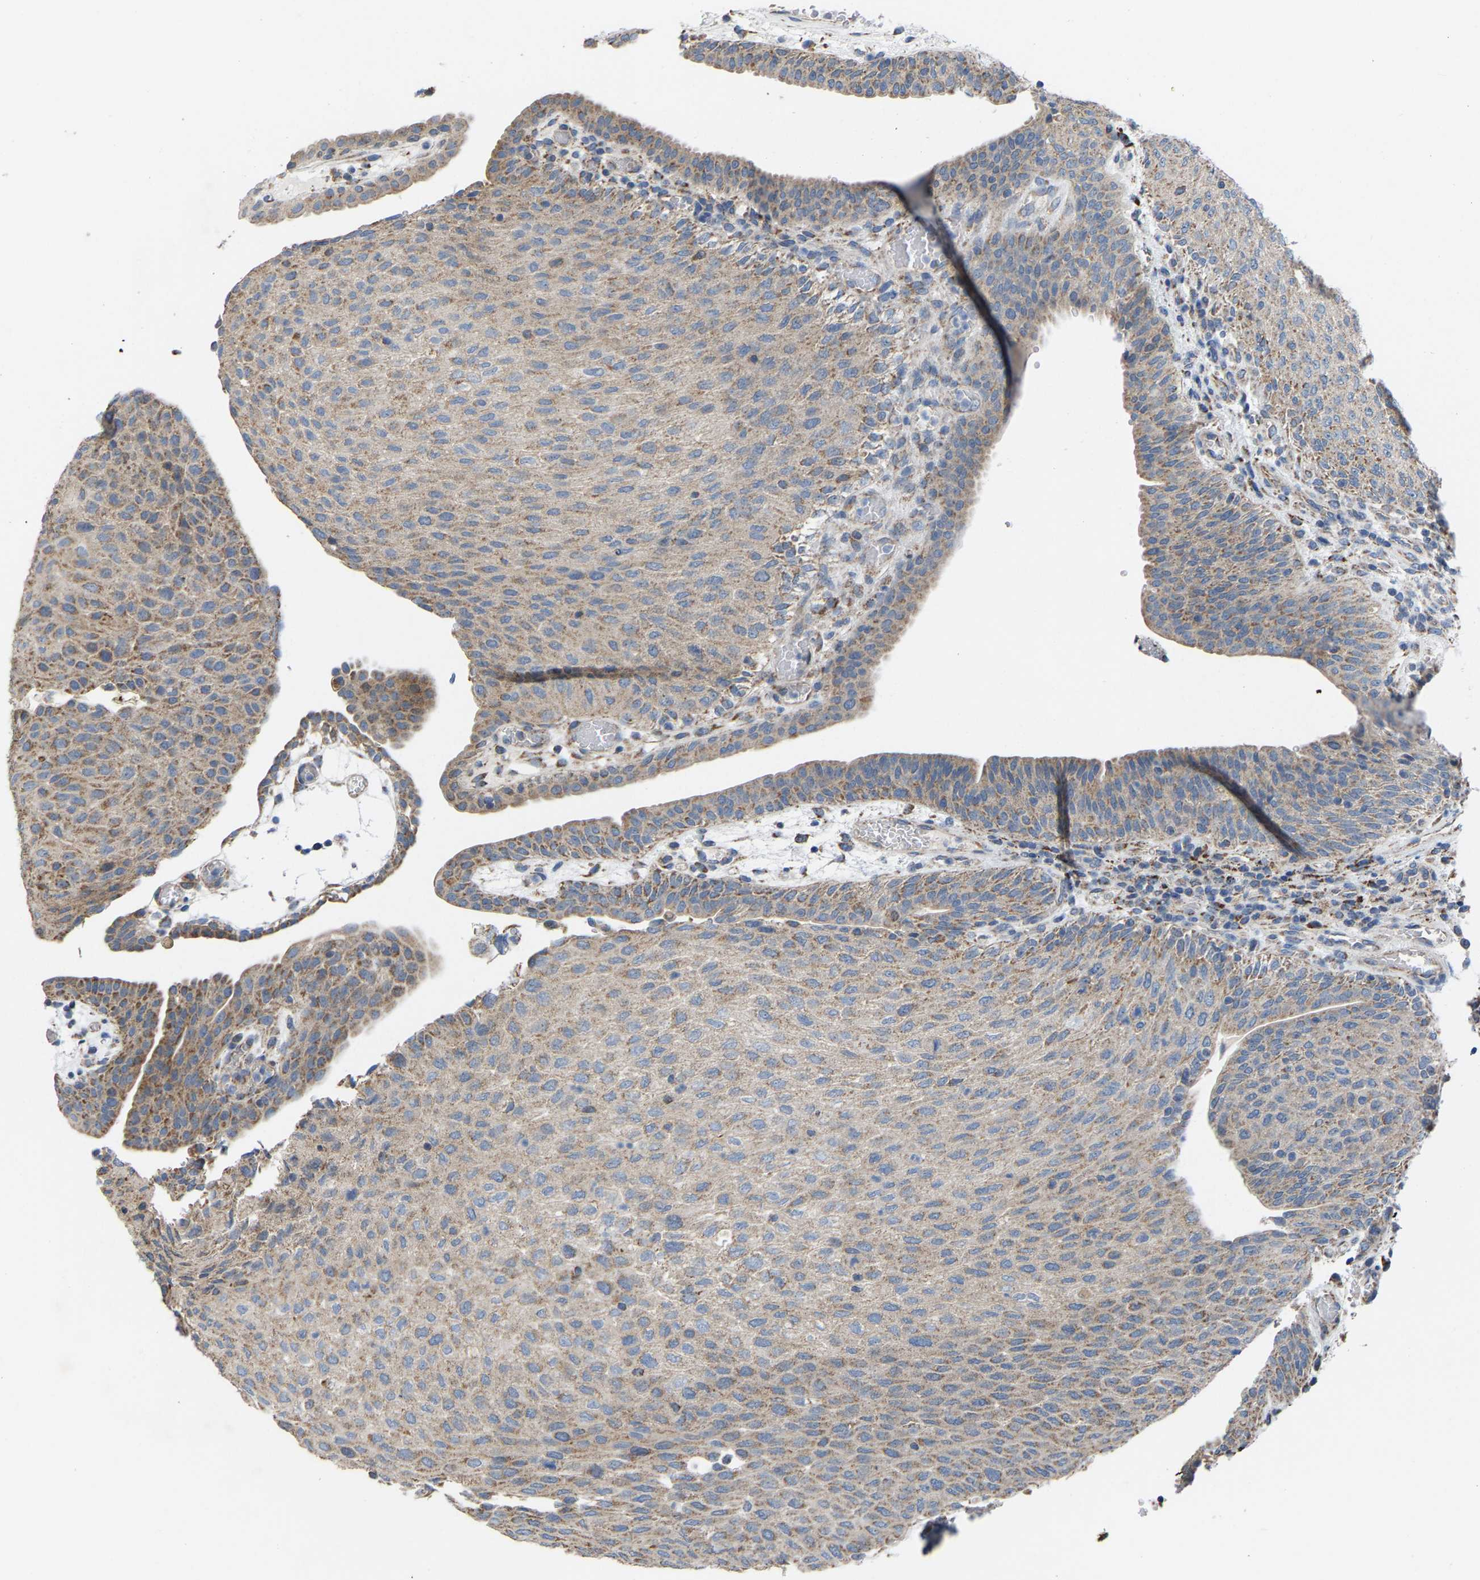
{"staining": {"intensity": "weak", "quantity": "25%-75%", "location": "cytoplasmic/membranous"}, "tissue": "urothelial cancer", "cell_type": "Tumor cells", "image_type": "cancer", "snomed": [{"axis": "morphology", "description": "Urothelial carcinoma, Low grade"}, {"axis": "morphology", "description": "Urothelial carcinoma, High grade"}, {"axis": "topography", "description": "Urinary bladder"}], "caption": "The immunohistochemical stain labels weak cytoplasmic/membranous positivity in tumor cells of urothelial cancer tissue. Using DAB (brown) and hematoxylin (blue) stains, captured at high magnification using brightfield microscopy.", "gene": "BCL10", "patient": {"sex": "male", "age": 35}}